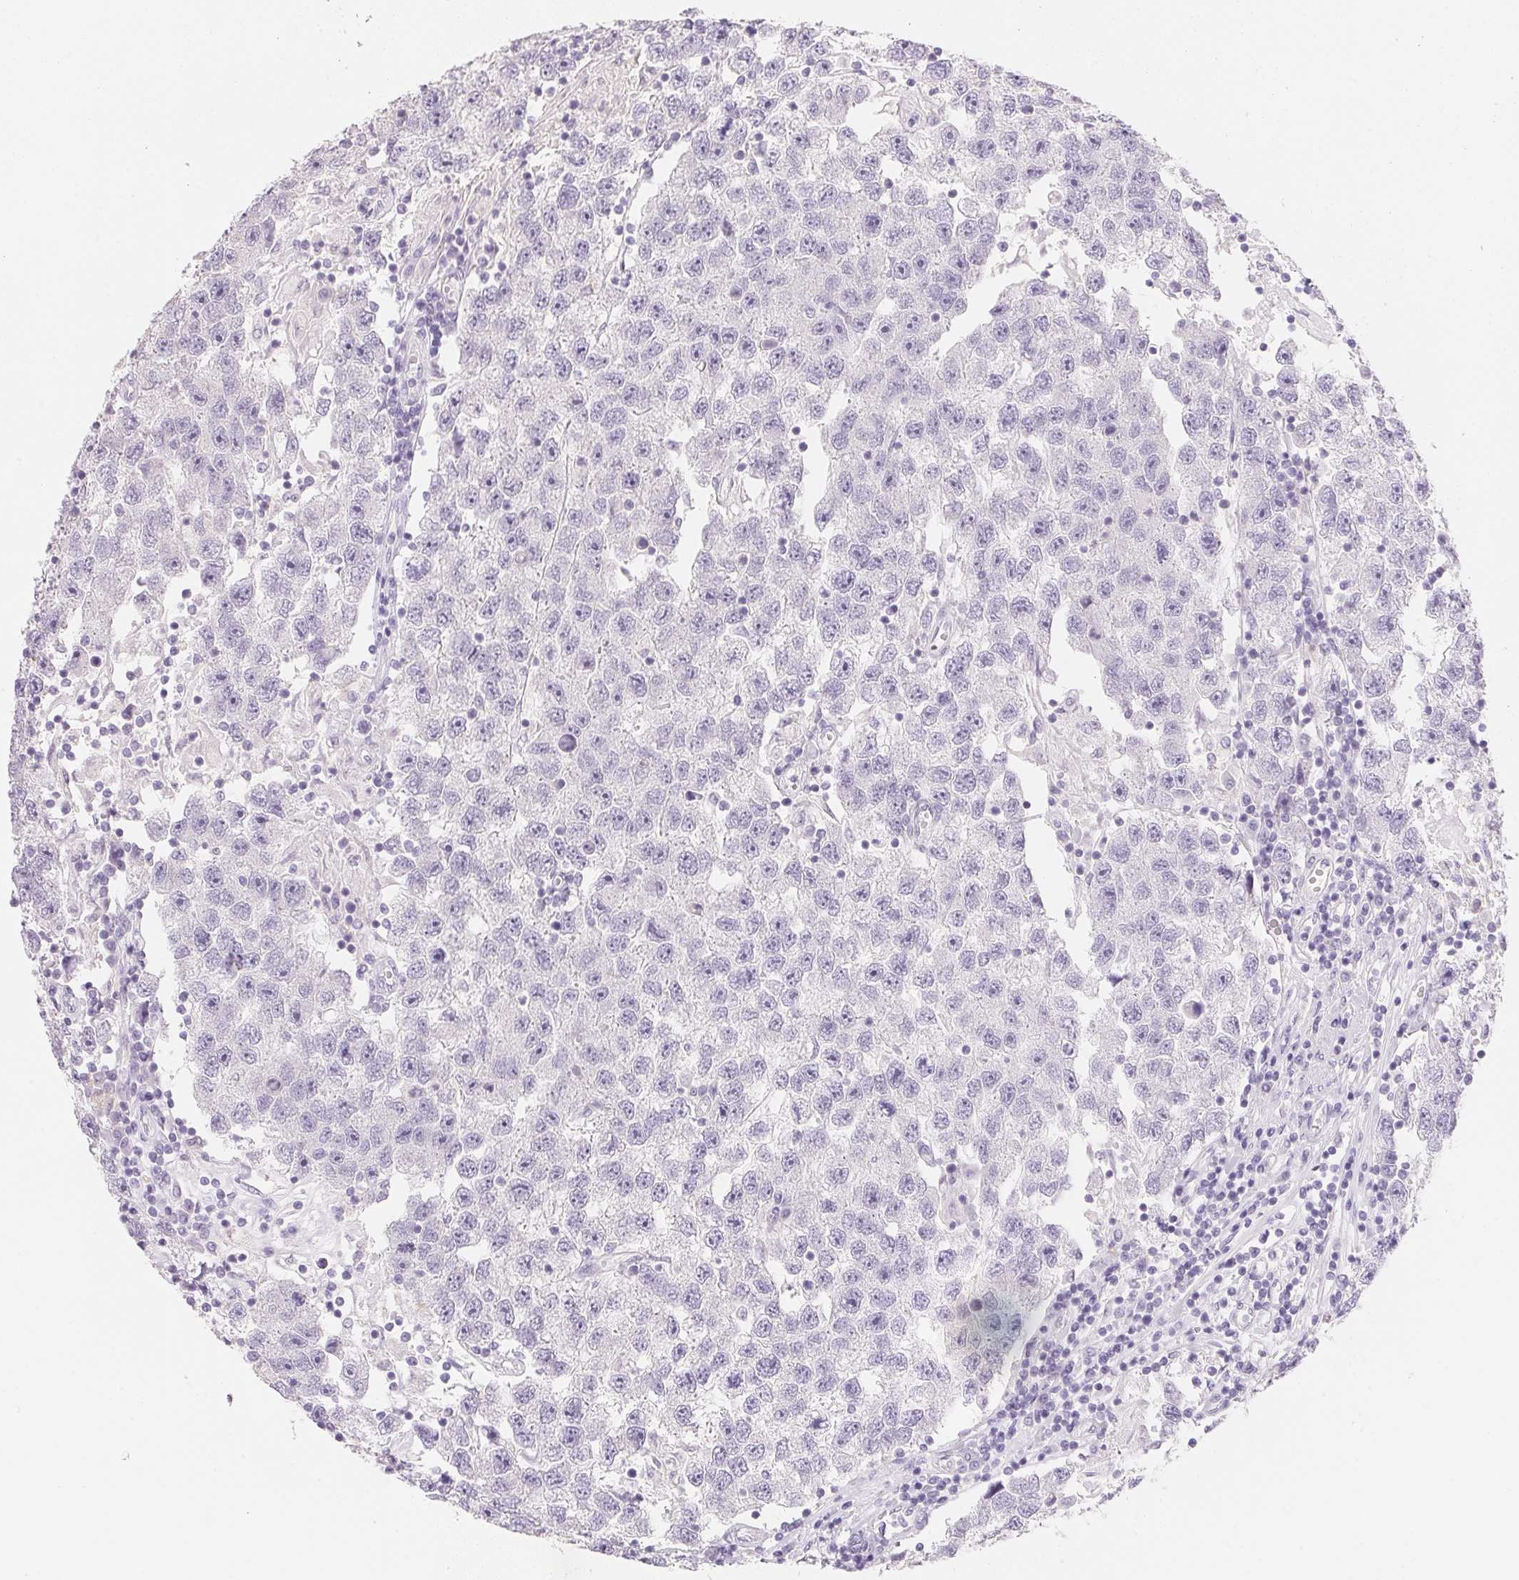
{"staining": {"intensity": "negative", "quantity": "none", "location": "none"}, "tissue": "testis cancer", "cell_type": "Tumor cells", "image_type": "cancer", "snomed": [{"axis": "morphology", "description": "Seminoma, NOS"}, {"axis": "topography", "description": "Testis"}], "caption": "DAB immunohistochemical staining of human testis cancer (seminoma) reveals no significant positivity in tumor cells.", "gene": "ACP3", "patient": {"sex": "male", "age": 26}}